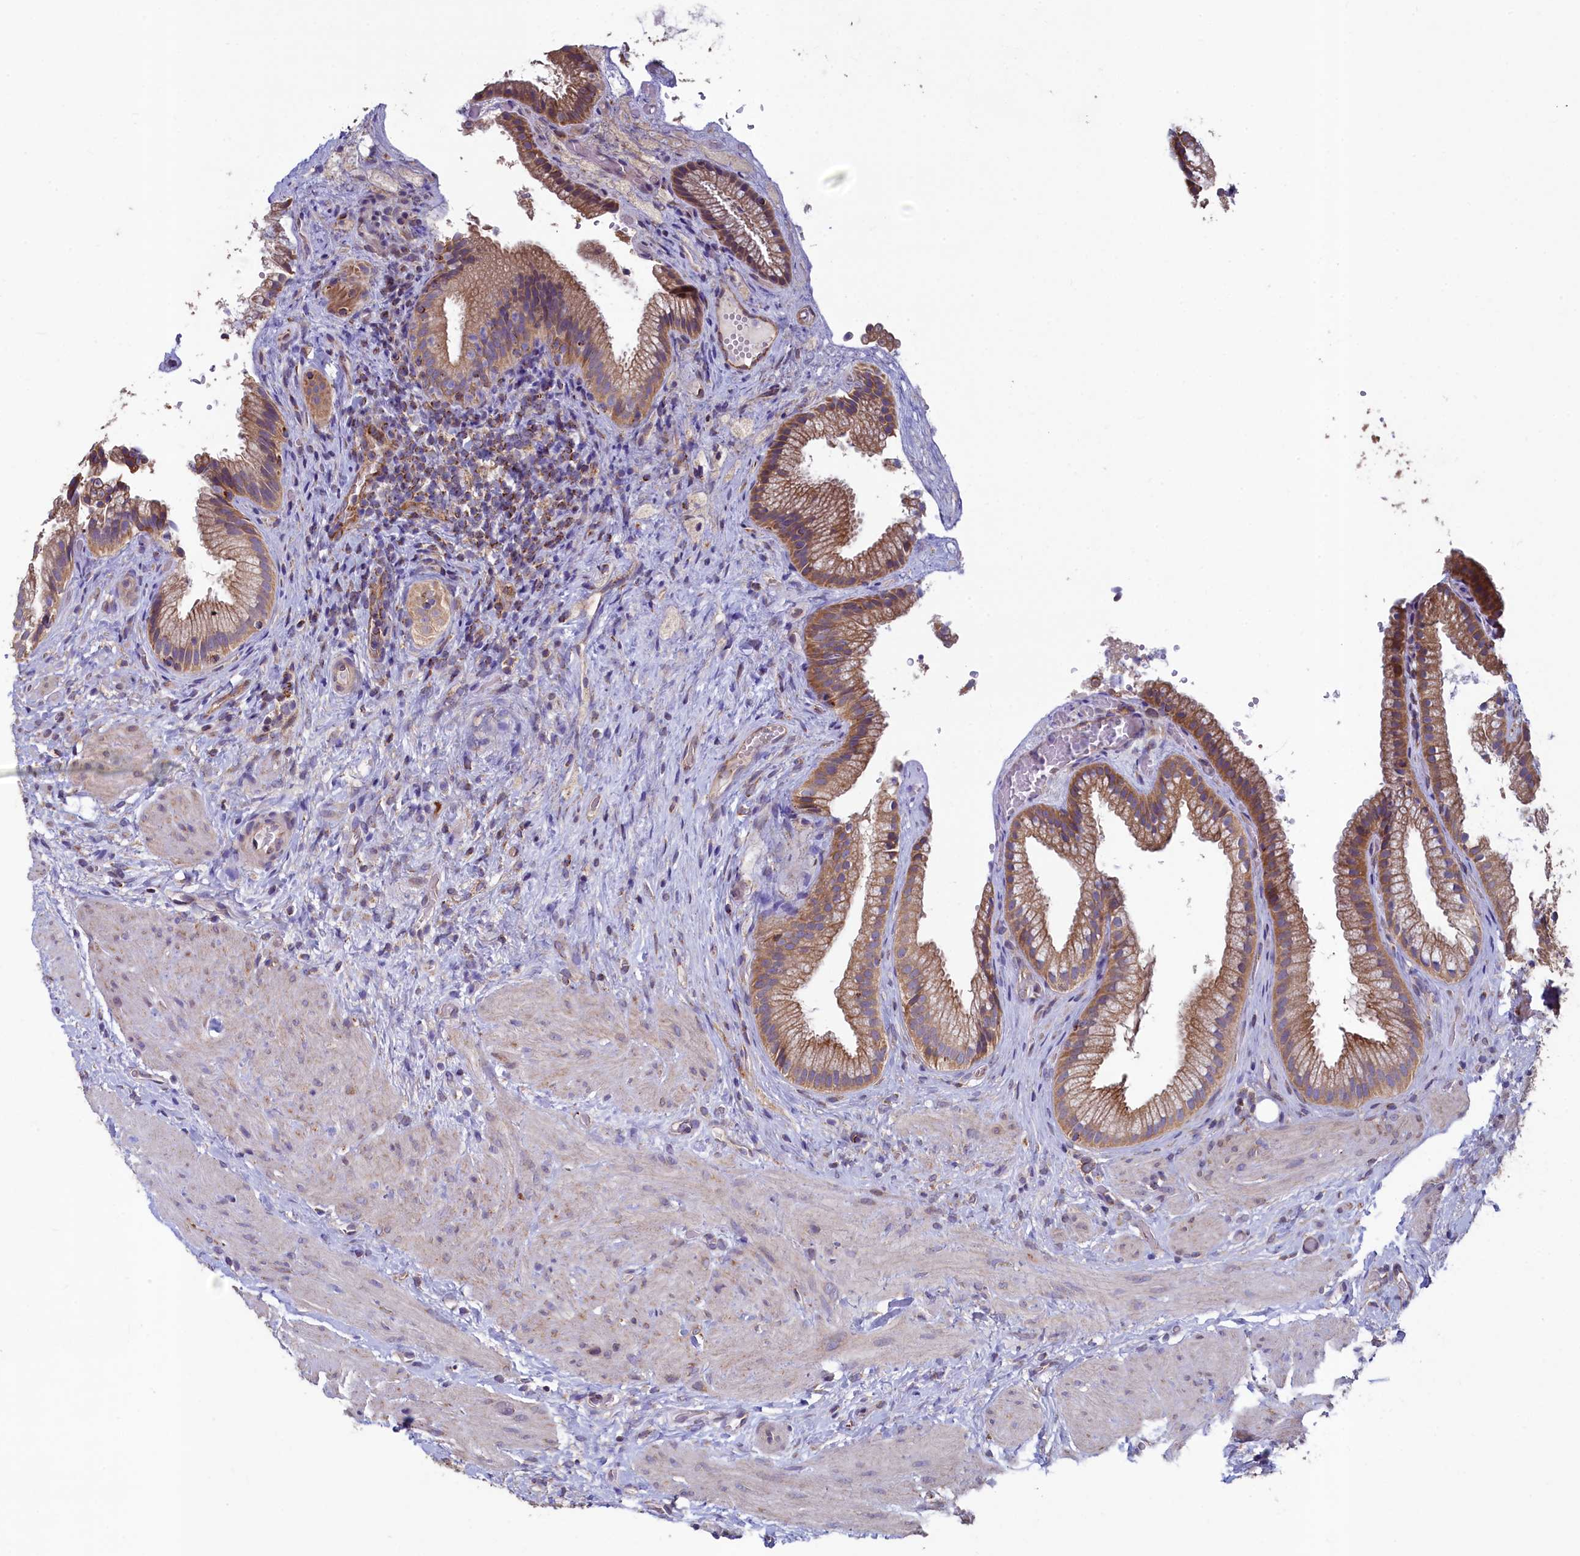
{"staining": {"intensity": "moderate", "quantity": ">75%", "location": "cytoplasmic/membranous"}, "tissue": "gallbladder", "cell_type": "Glandular cells", "image_type": "normal", "snomed": [{"axis": "morphology", "description": "Normal tissue, NOS"}, {"axis": "morphology", "description": "Inflammation, NOS"}, {"axis": "topography", "description": "Gallbladder"}], "caption": "This photomicrograph demonstrates benign gallbladder stained with immunohistochemistry to label a protein in brown. The cytoplasmic/membranous of glandular cells show moderate positivity for the protein. Nuclei are counter-stained blue.", "gene": "SPATA2L", "patient": {"sex": "male", "age": 51}}